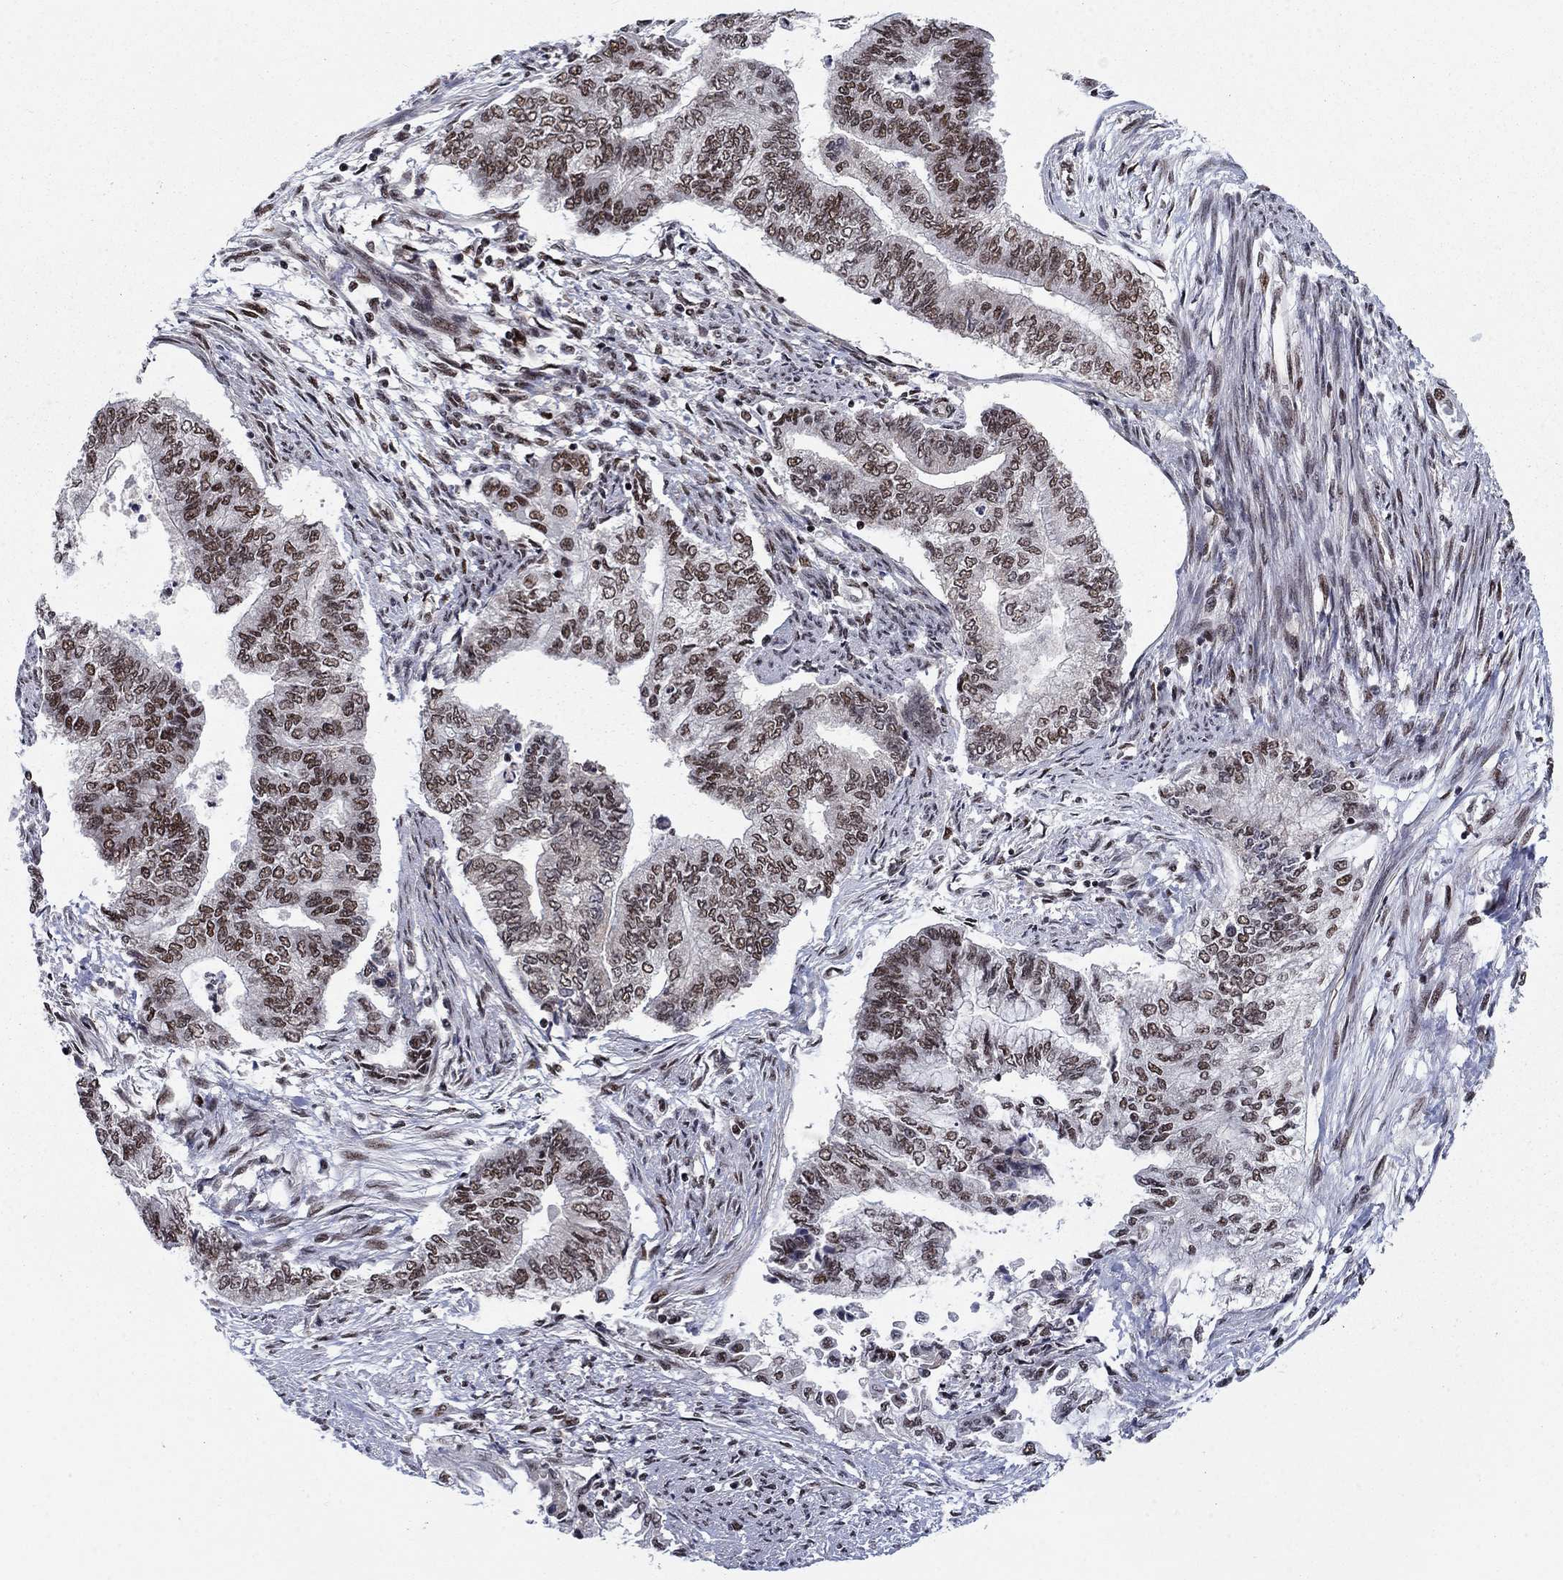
{"staining": {"intensity": "moderate", "quantity": "25%-75%", "location": "nuclear"}, "tissue": "endometrial cancer", "cell_type": "Tumor cells", "image_type": "cancer", "snomed": [{"axis": "morphology", "description": "Adenocarcinoma, NOS"}, {"axis": "topography", "description": "Endometrium"}], "caption": "Tumor cells reveal moderate nuclear staining in about 25%-75% of cells in endometrial adenocarcinoma.", "gene": "RPRD1B", "patient": {"sex": "female", "age": 65}}